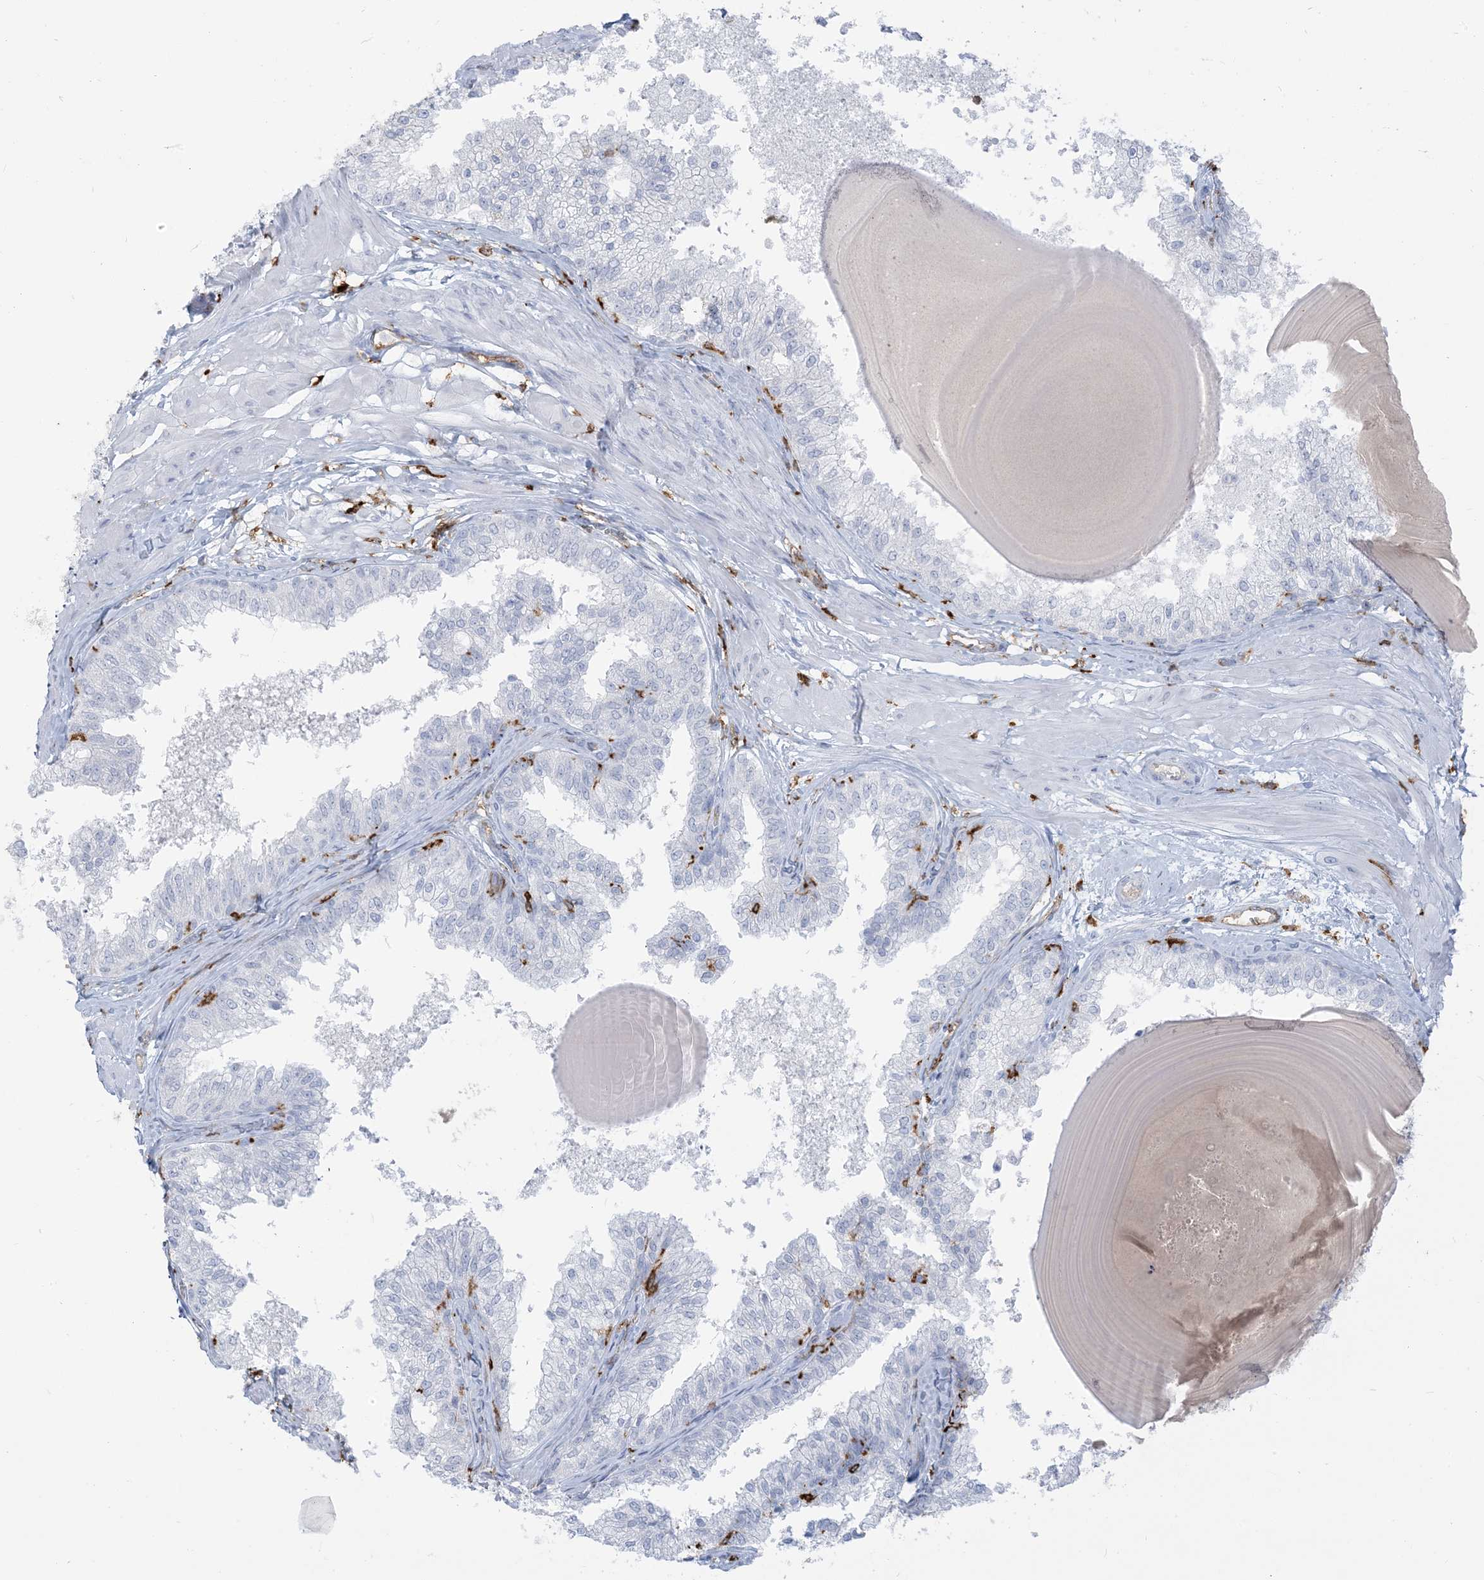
{"staining": {"intensity": "negative", "quantity": "none", "location": "none"}, "tissue": "prostate", "cell_type": "Glandular cells", "image_type": "normal", "snomed": [{"axis": "morphology", "description": "Normal tissue, NOS"}, {"axis": "topography", "description": "Prostate"}], "caption": "A high-resolution histopathology image shows immunohistochemistry (IHC) staining of benign prostate, which displays no significant expression in glandular cells.", "gene": "HLA", "patient": {"sex": "male", "age": 48}}